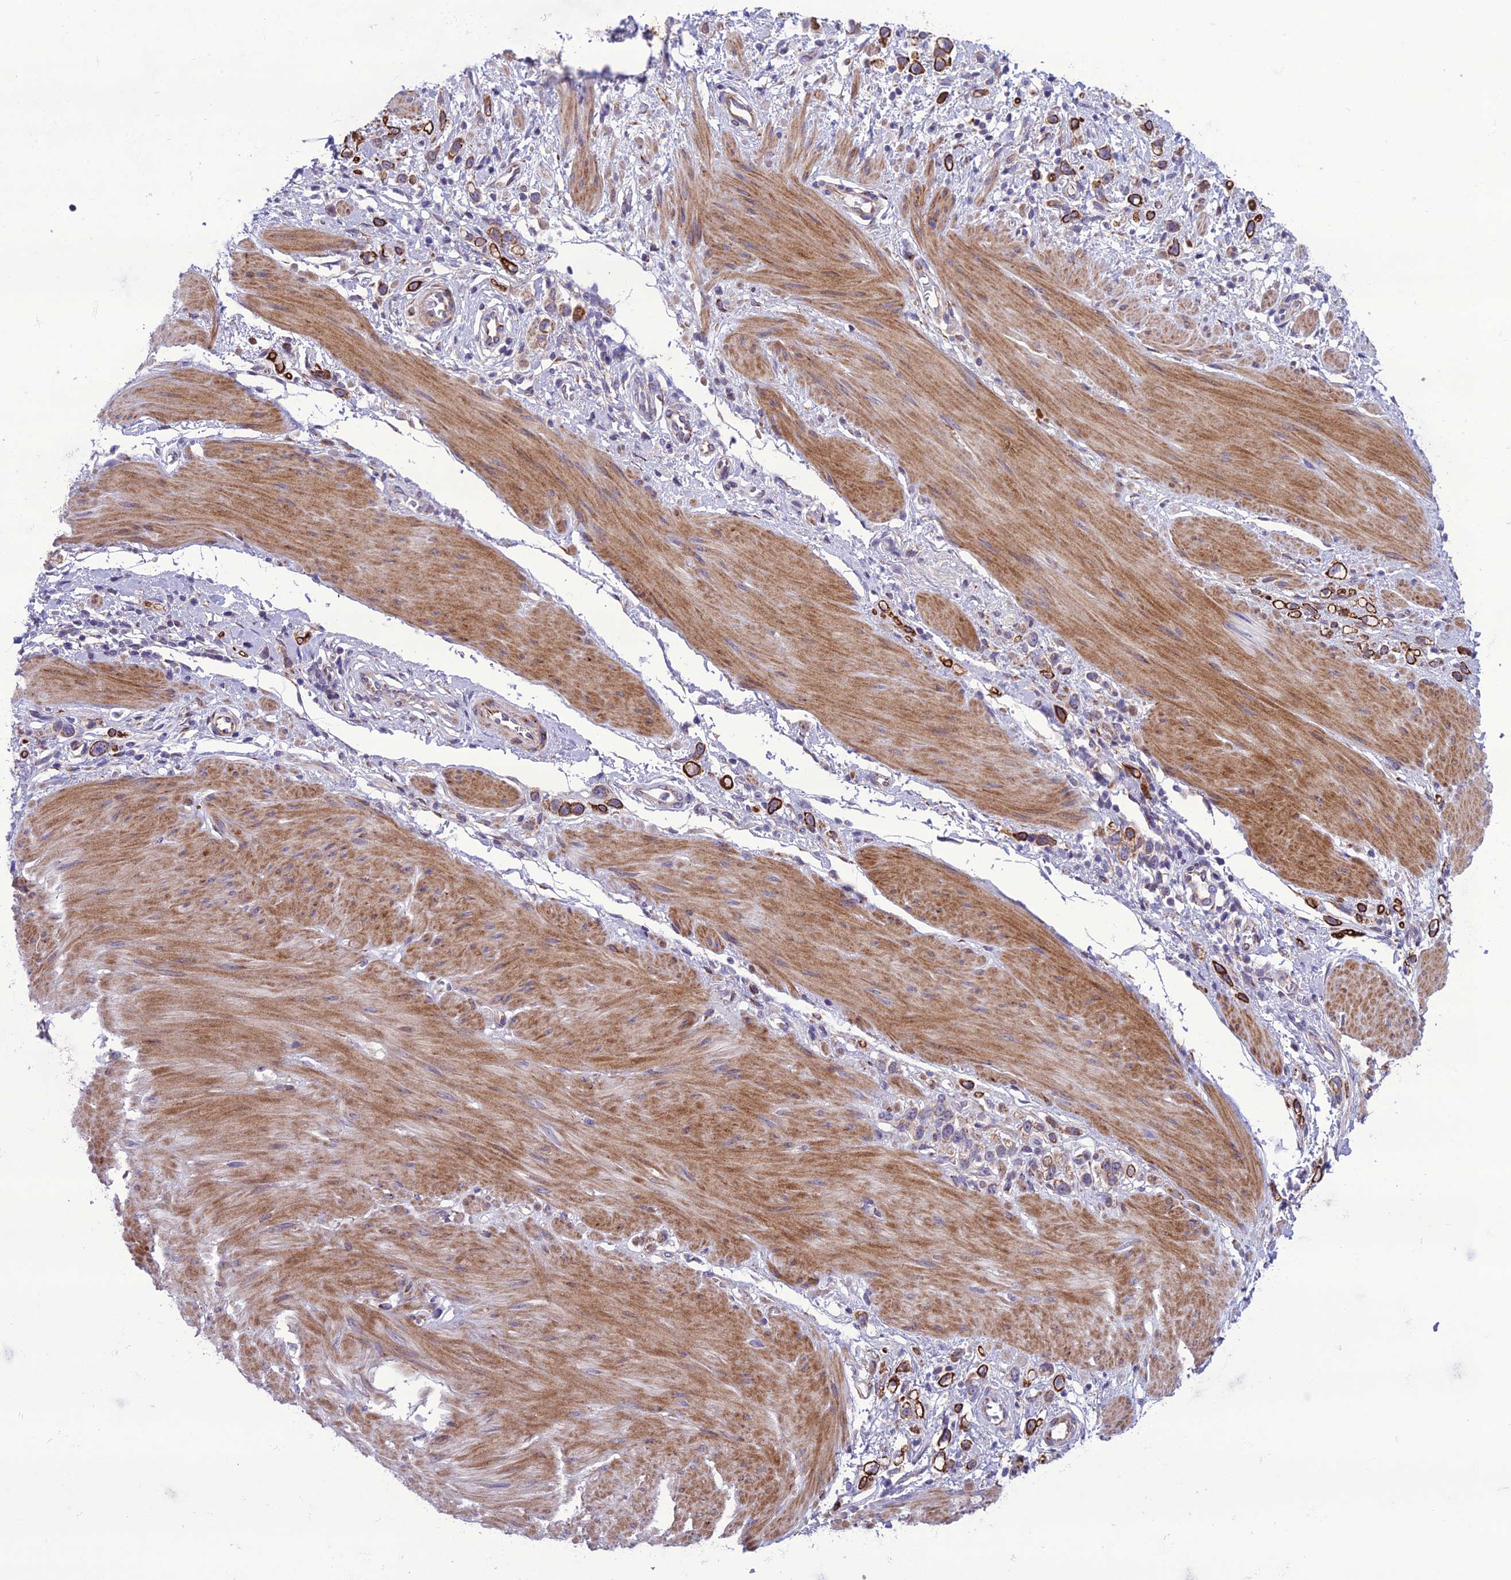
{"staining": {"intensity": "strong", "quantity": ">75%", "location": "cytoplasmic/membranous"}, "tissue": "stomach cancer", "cell_type": "Tumor cells", "image_type": "cancer", "snomed": [{"axis": "morphology", "description": "Adenocarcinoma, NOS"}, {"axis": "topography", "description": "Stomach"}], "caption": "There is high levels of strong cytoplasmic/membranous expression in tumor cells of stomach cancer (adenocarcinoma), as demonstrated by immunohistochemical staining (brown color).", "gene": "NODAL", "patient": {"sex": "female", "age": 65}}